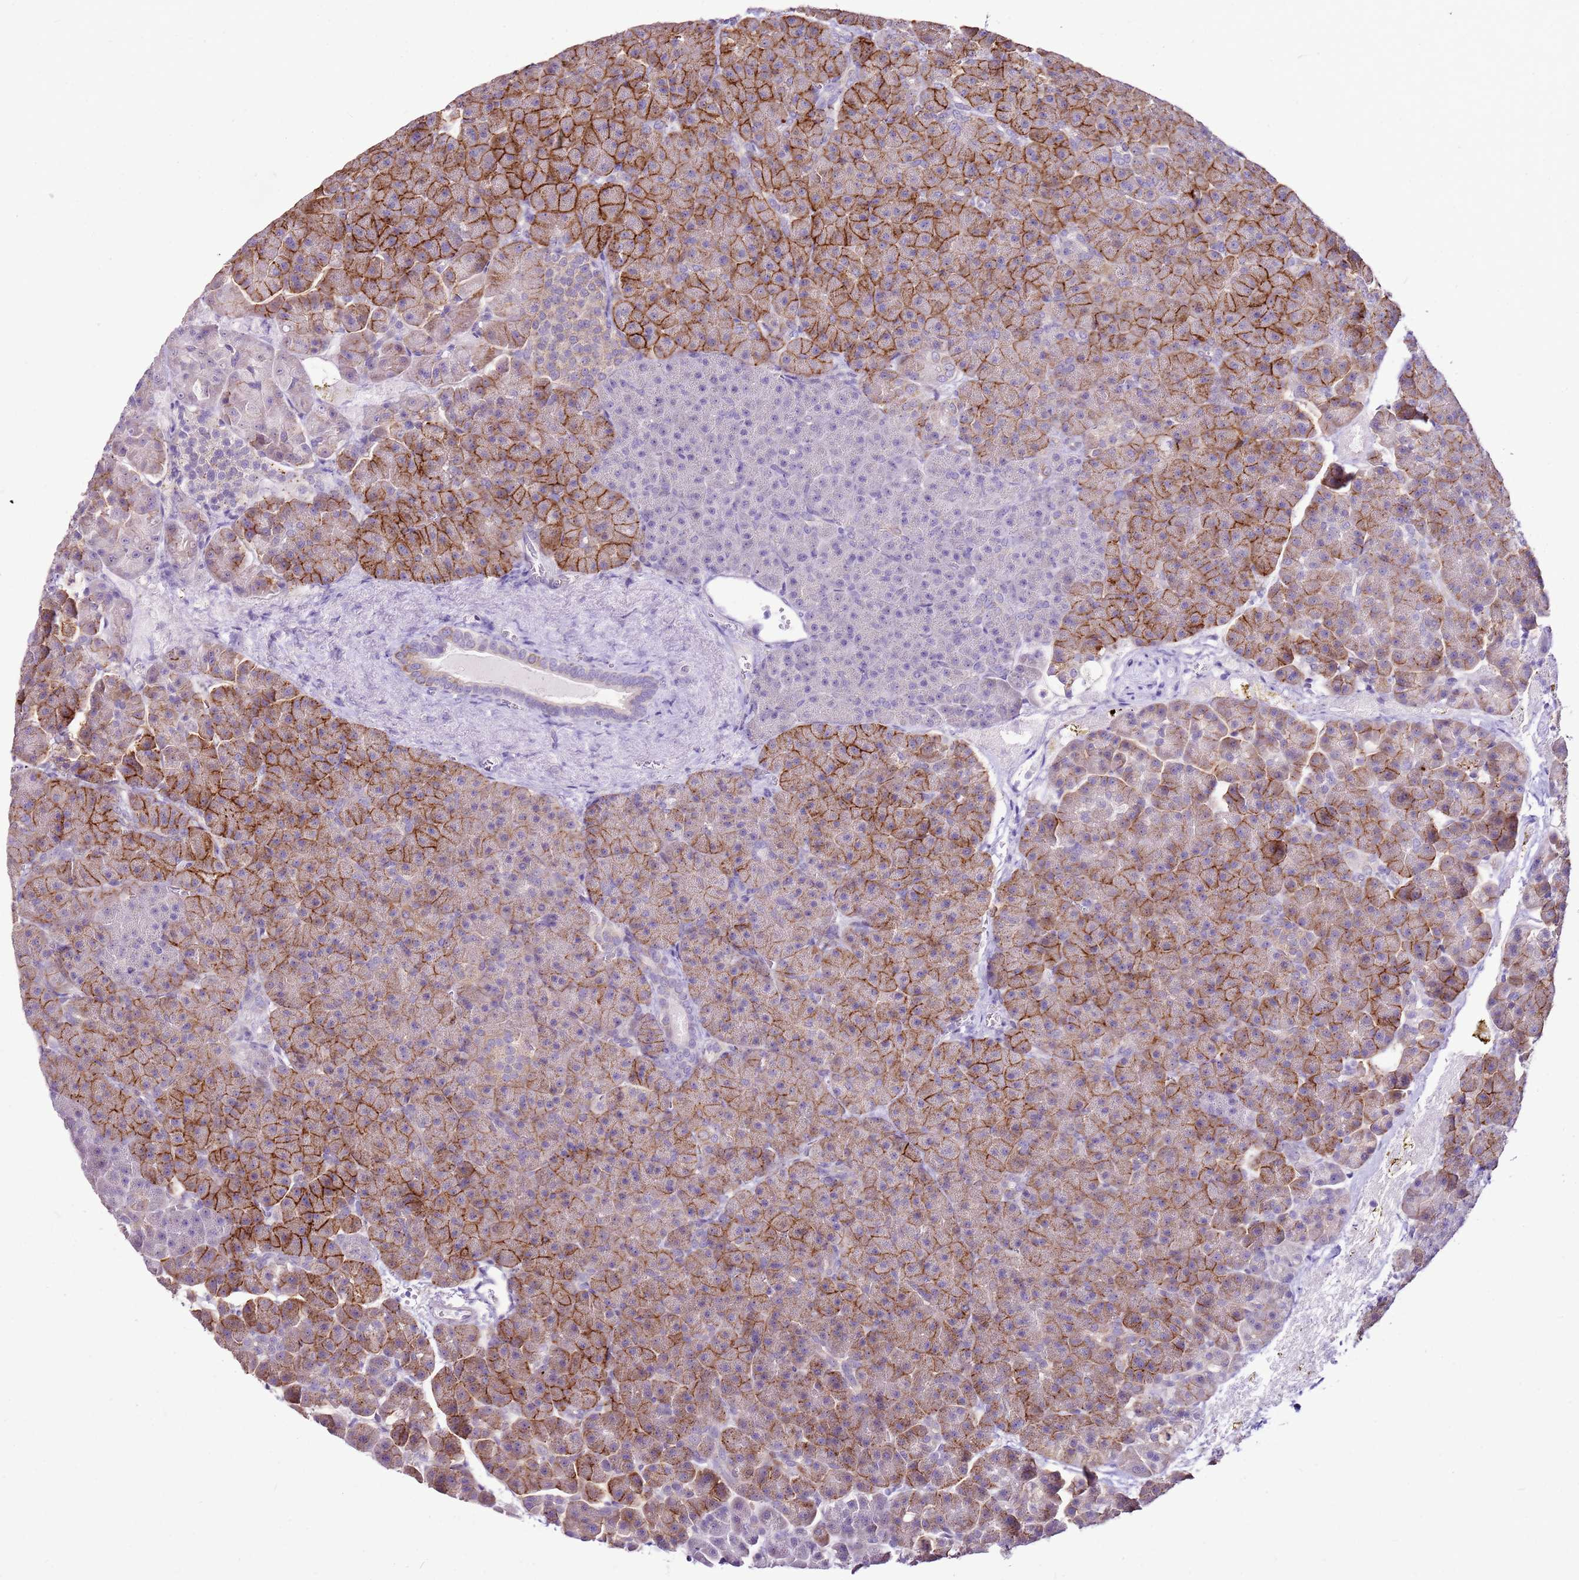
{"staining": {"intensity": "strong", "quantity": "25%-75%", "location": "cytoplasmic/membranous"}, "tissue": "pancreas", "cell_type": "Exocrine glandular cells", "image_type": "normal", "snomed": [{"axis": "morphology", "description": "Normal tissue, NOS"}, {"axis": "topography", "description": "Pancreas"}], "caption": "Protein expression analysis of unremarkable pancreas demonstrates strong cytoplasmic/membranous staining in approximately 25%-75% of exocrine glandular cells.", "gene": "SLC38A5", "patient": {"sex": "female", "age": 74}}